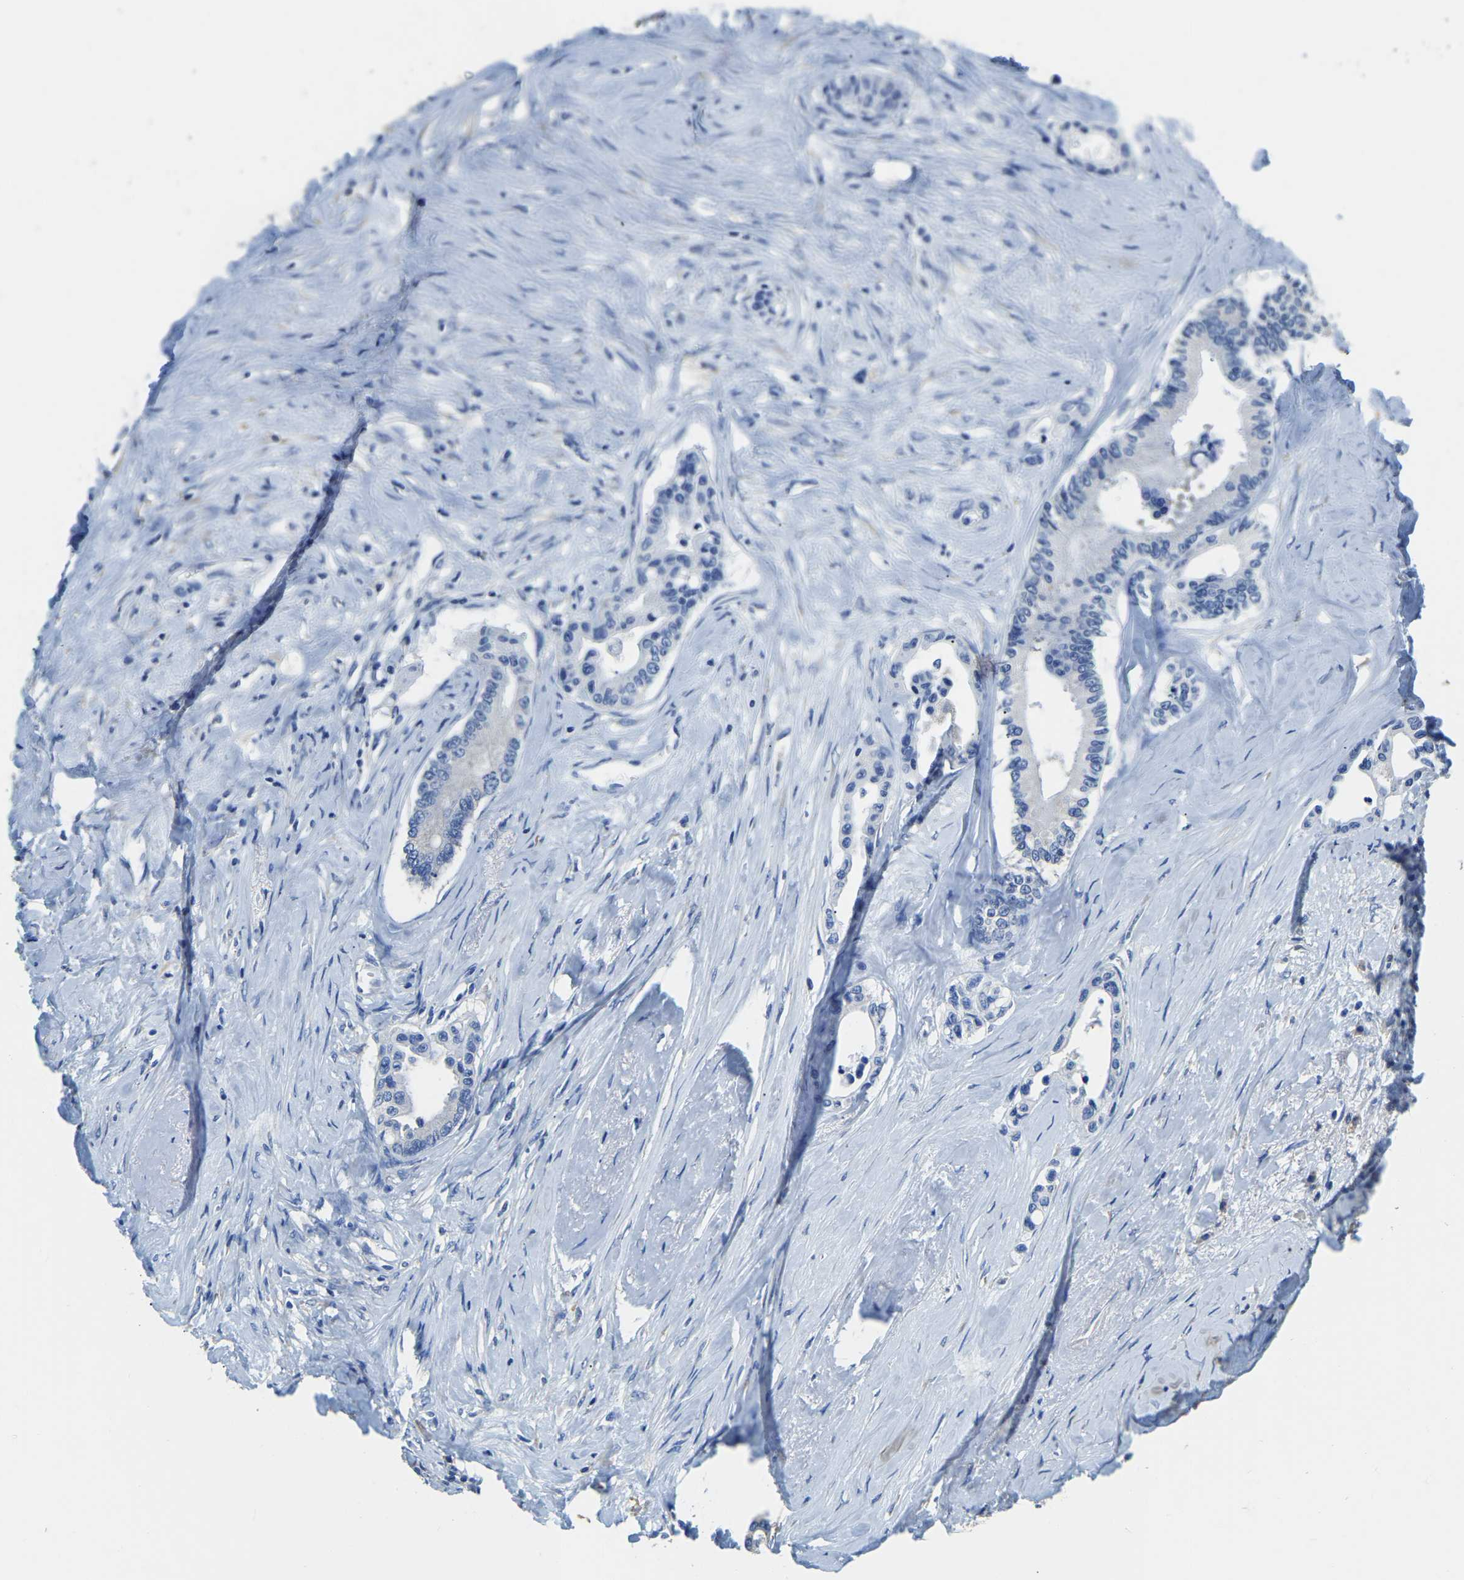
{"staining": {"intensity": "negative", "quantity": "none", "location": "none"}, "tissue": "colorectal cancer", "cell_type": "Tumor cells", "image_type": "cancer", "snomed": [{"axis": "morphology", "description": "Normal tissue, NOS"}, {"axis": "morphology", "description": "Adenocarcinoma, NOS"}, {"axis": "topography", "description": "Colon"}], "caption": "Tumor cells show no significant staining in colorectal cancer.", "gene": "ZDHHC13", "patient": {"sex": "male", "age": 82}}